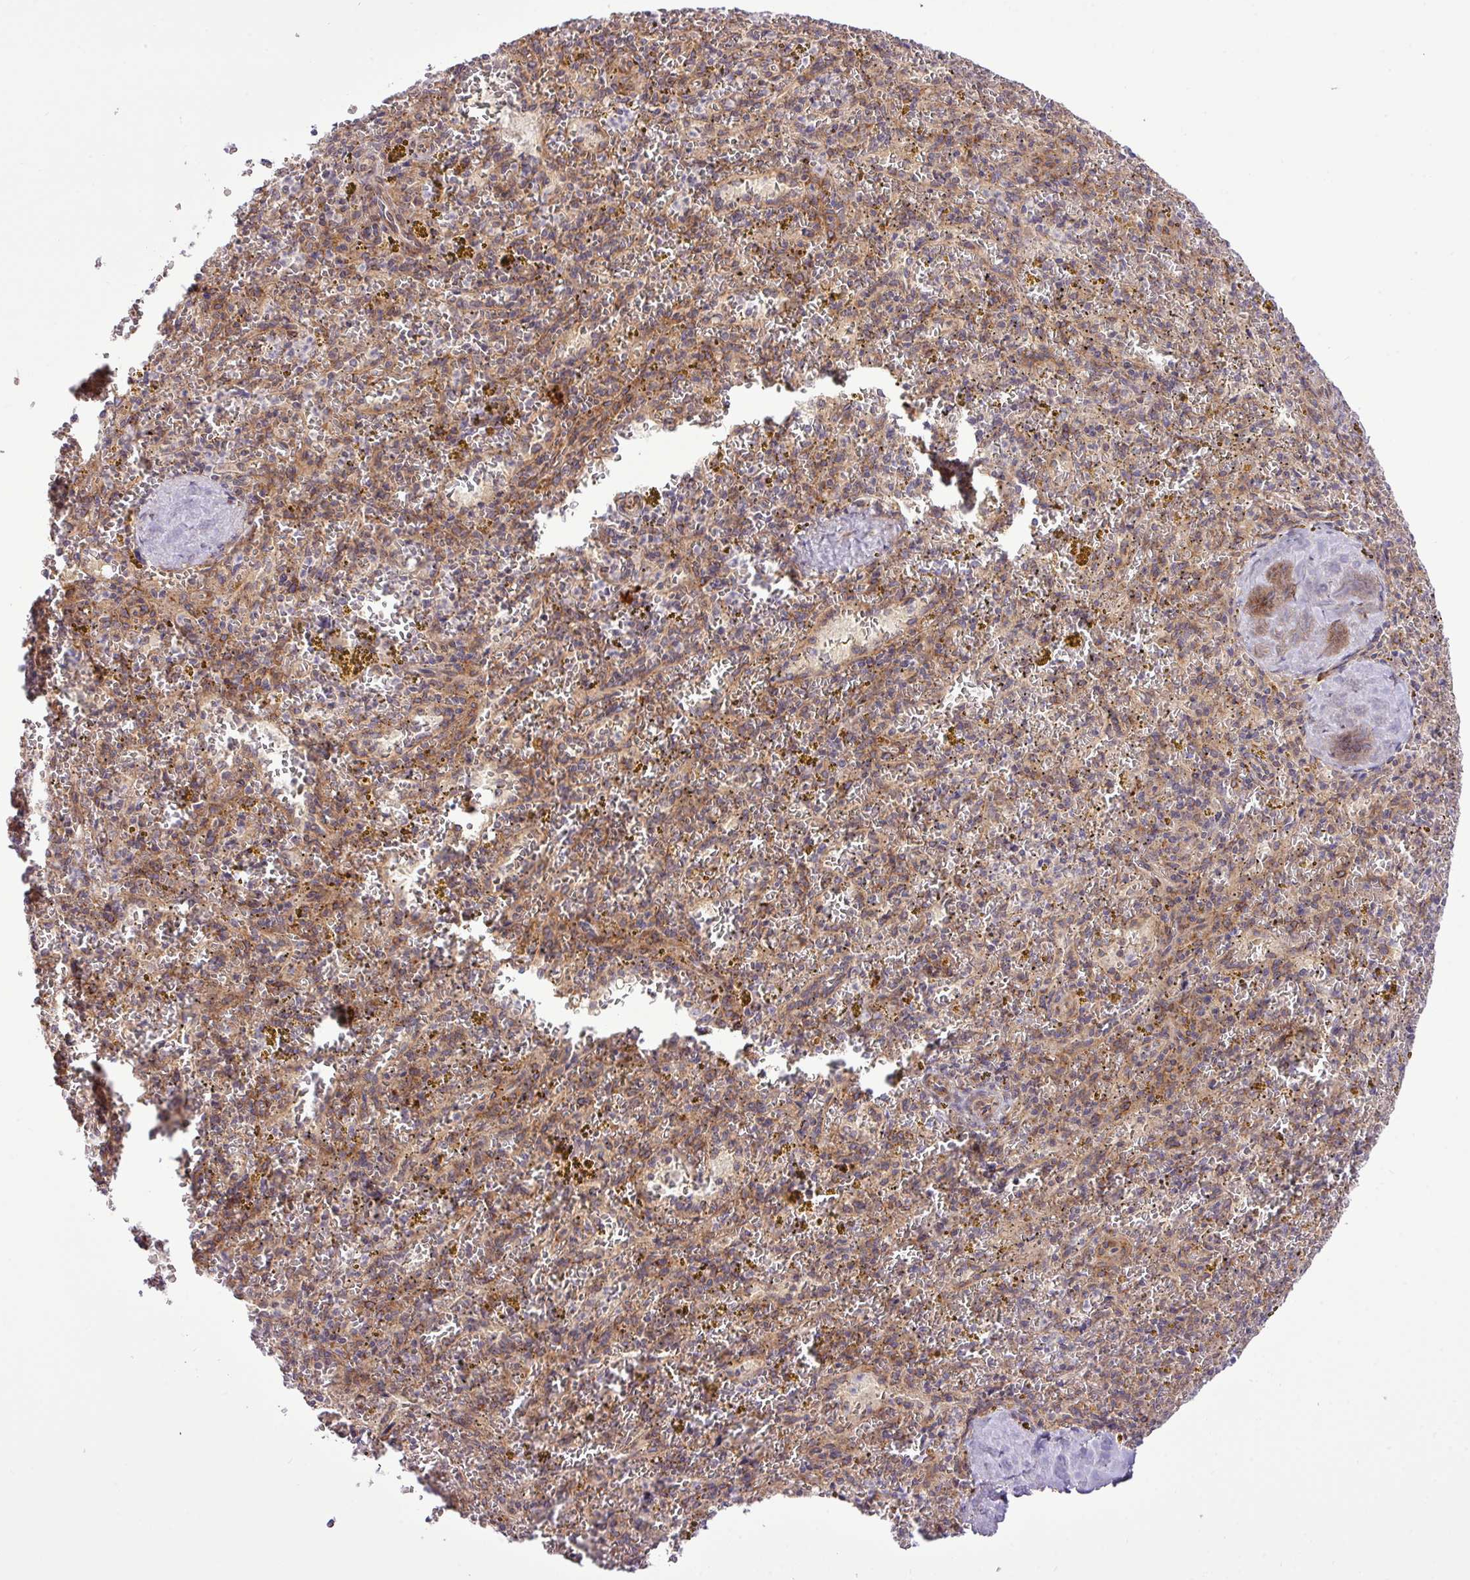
{"staining": {"intensity": "weak", "quantity": "<25%", "location": "cytoplasmic/membranous"}, "tissue": "spleen", "cell_type": "Cells in red pulp", "image_type": "normal", "snomed": [{"axis": "morphology", "description": "Normal tissue, NOS"}, {"axis": "topography", "description": "Spleen"}], "caption": "Image shows no protein positivity in cells in red pulp of benign spleen.", "gene": "FAM222B", "patient": {"sex": "male", "age": 57}}